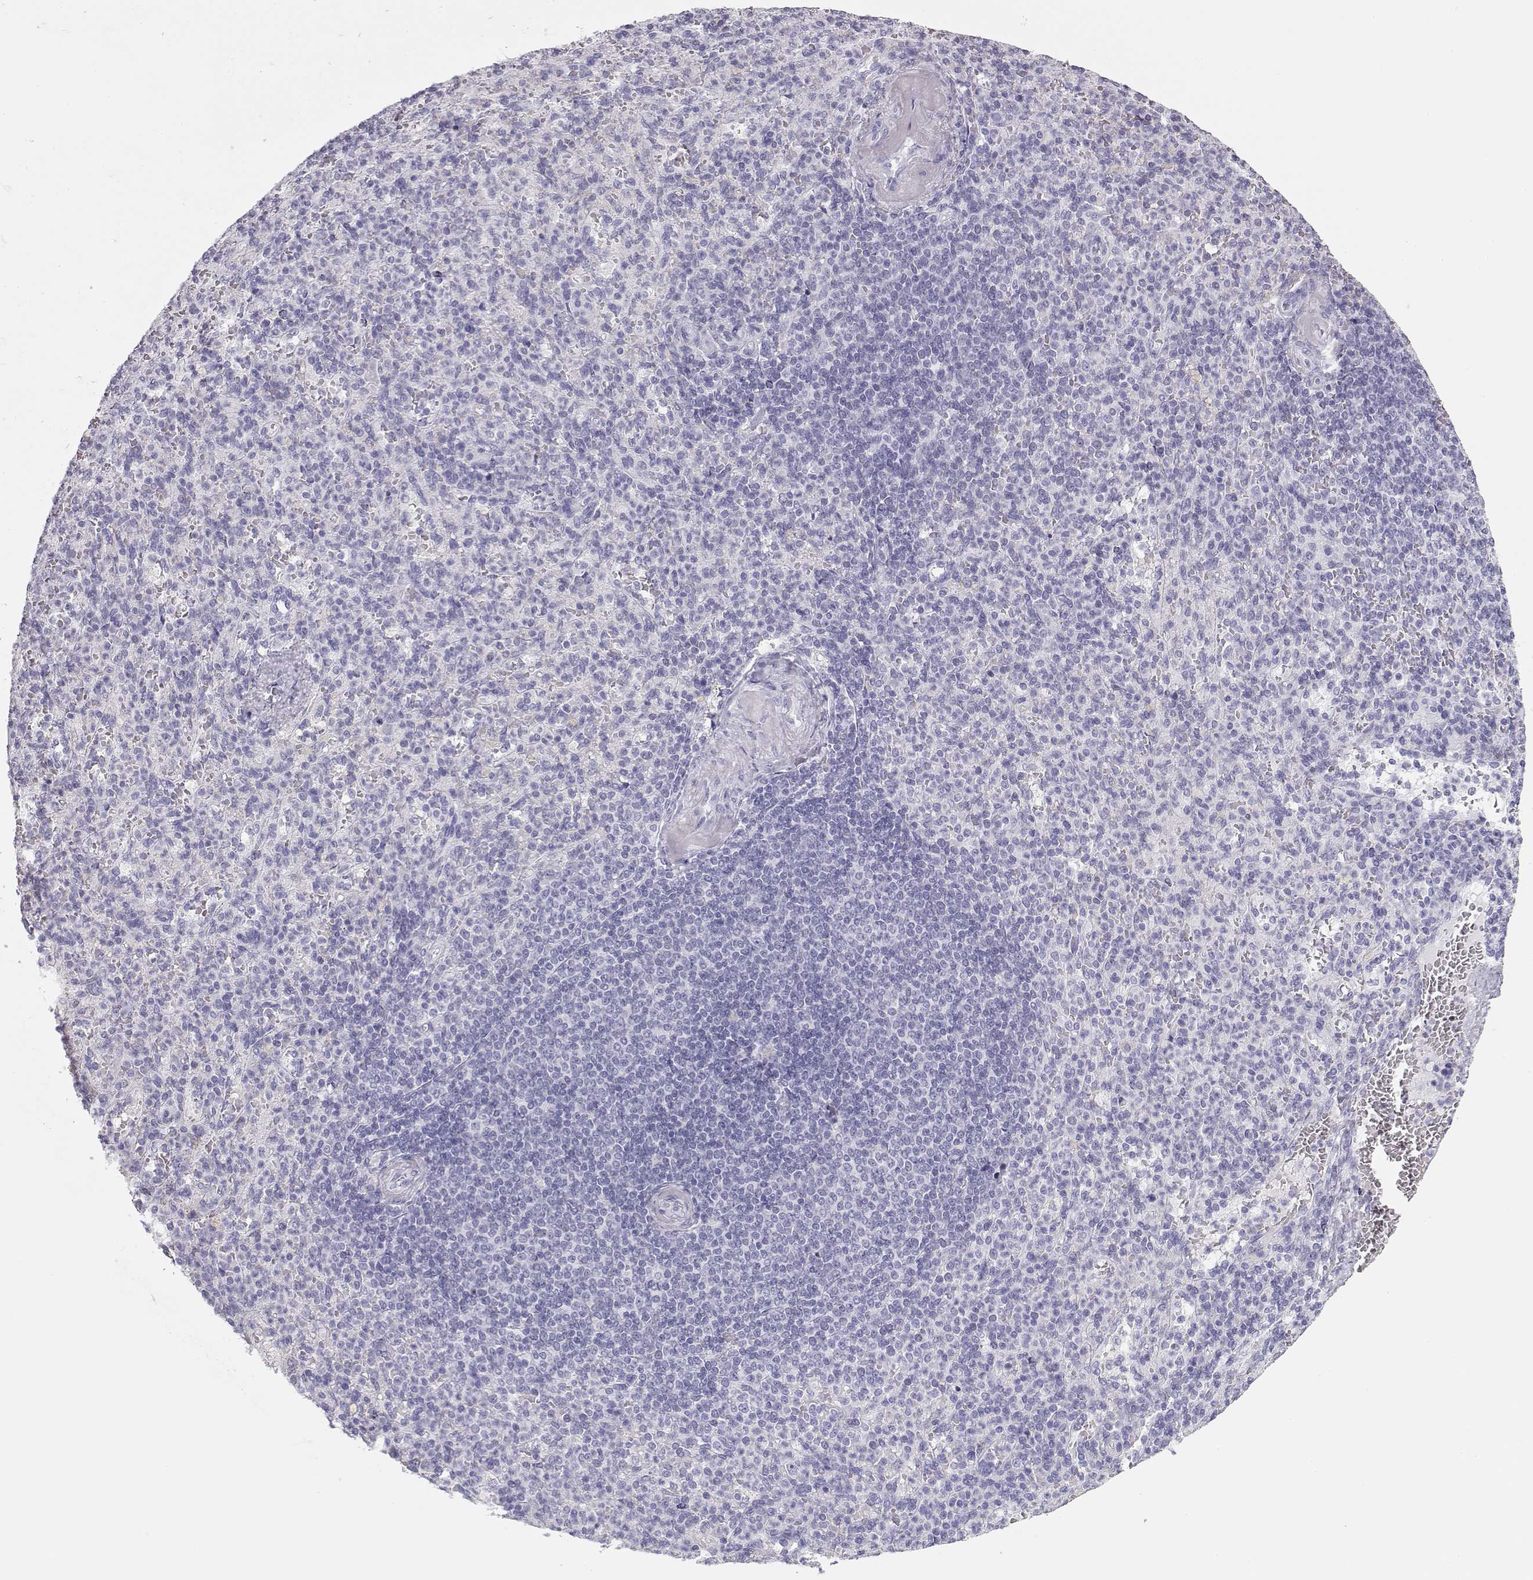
{"staining": {"intensity": "negative", "quantity": "none", "location": "none"}, "tissue": "spleen", "cell_type": "Cells in red pulp", "image_type": "normal", "snomed": [{"axis": "morphology", "description": "Normal tissue, NOS"}, {"axis": "topography", "description": "Spleen"}], "caption": "This histopathology image is of normal spleen stained with immunohistochemistry (IHC) to label a protein in brown with the nuclei are counter-stained blue. There is no staining in cells in red pulp.", "gene": "TKTL1", "patient": {"sex": "female", "age": 74}}